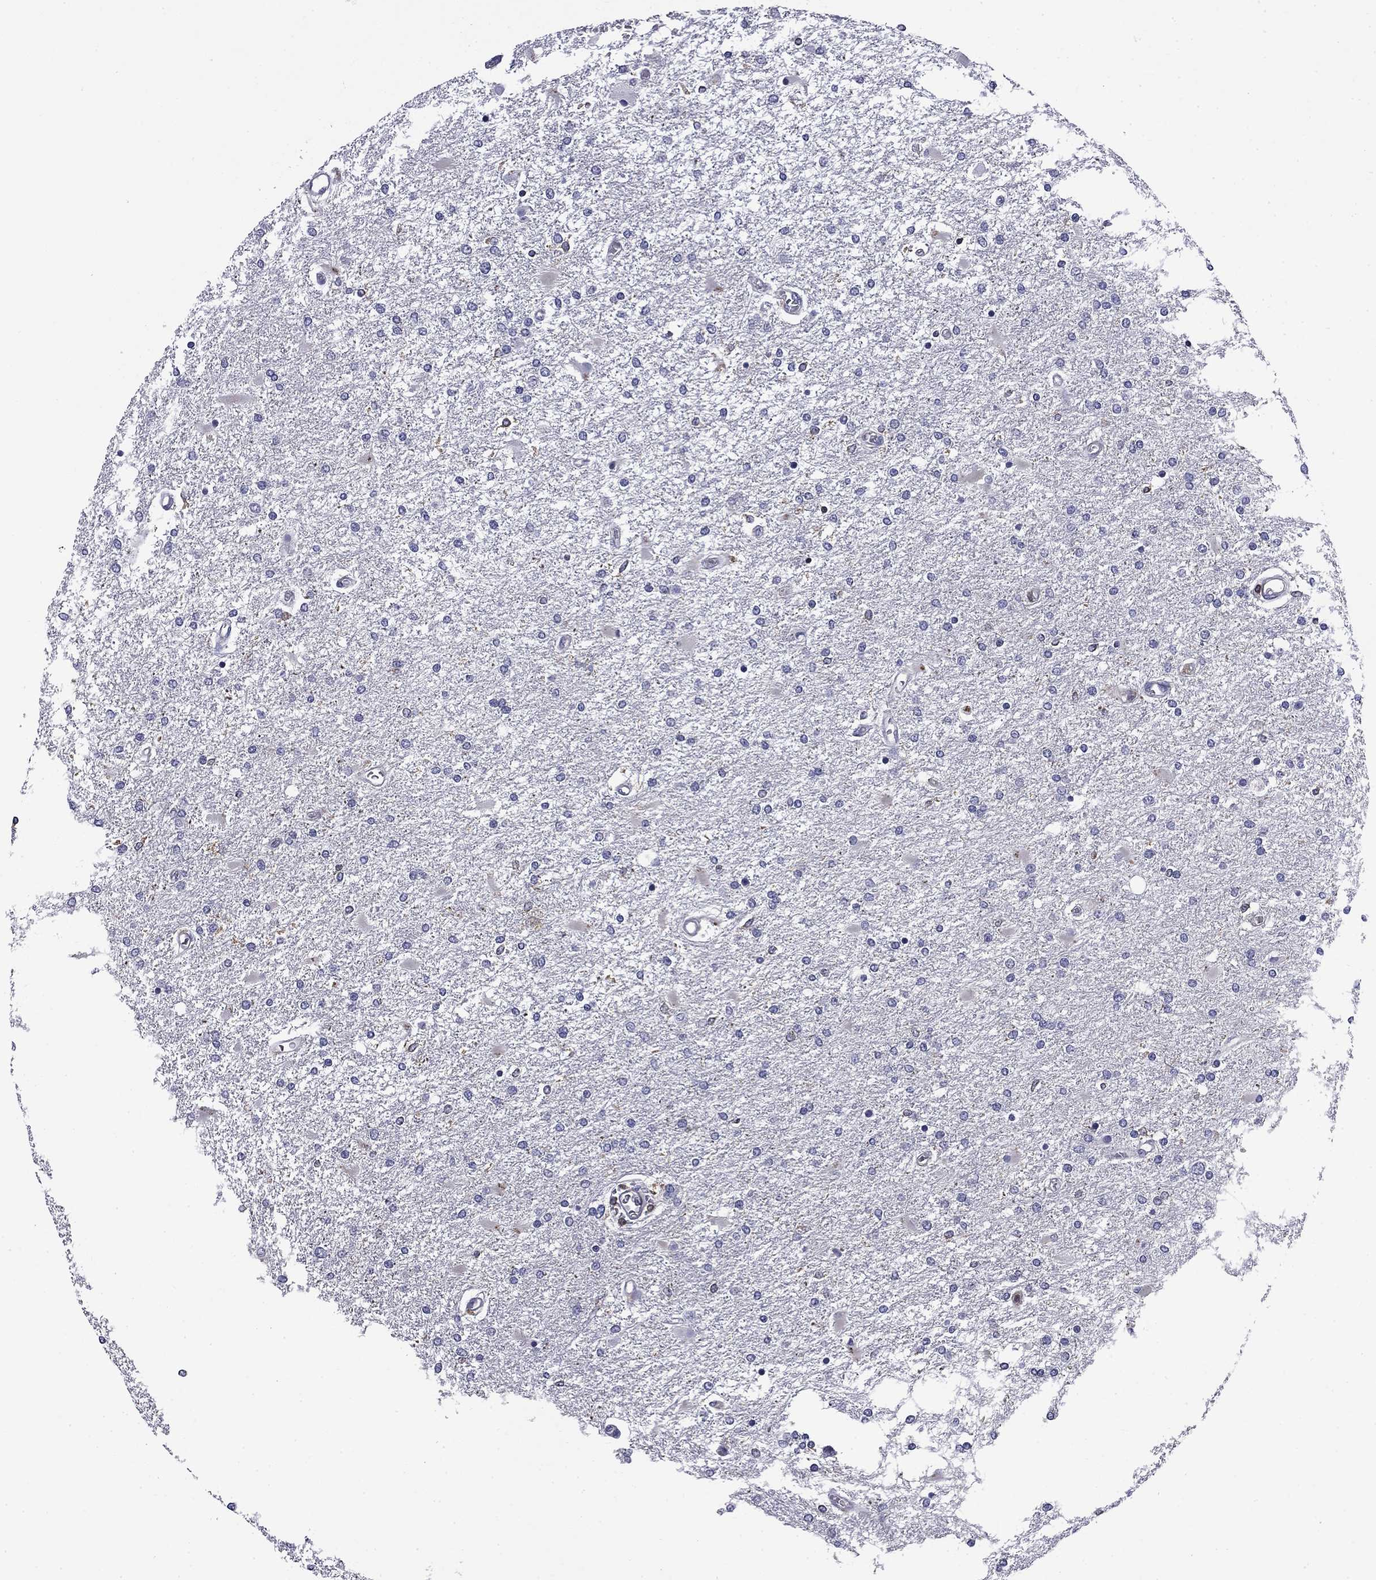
{"staining": {"intensity": "negative", "quantity": "none", "location": "none"}, "tissue": "glioma", "cell_type": "Tumor cells", "image_type": "cancer", "snomed": [{"axis": "morphology", "description": "Glioma, malignant, High grade"}, {"axis": "topography", "description": "Cerebral cortex"}], "caption": "High-grade glioma (malignant) was stained to show a protein in brown. There is no significant positivity in tumor cells.", "gene": "ARHGAP45", "patient": {"sex": "male", "age": 79}}